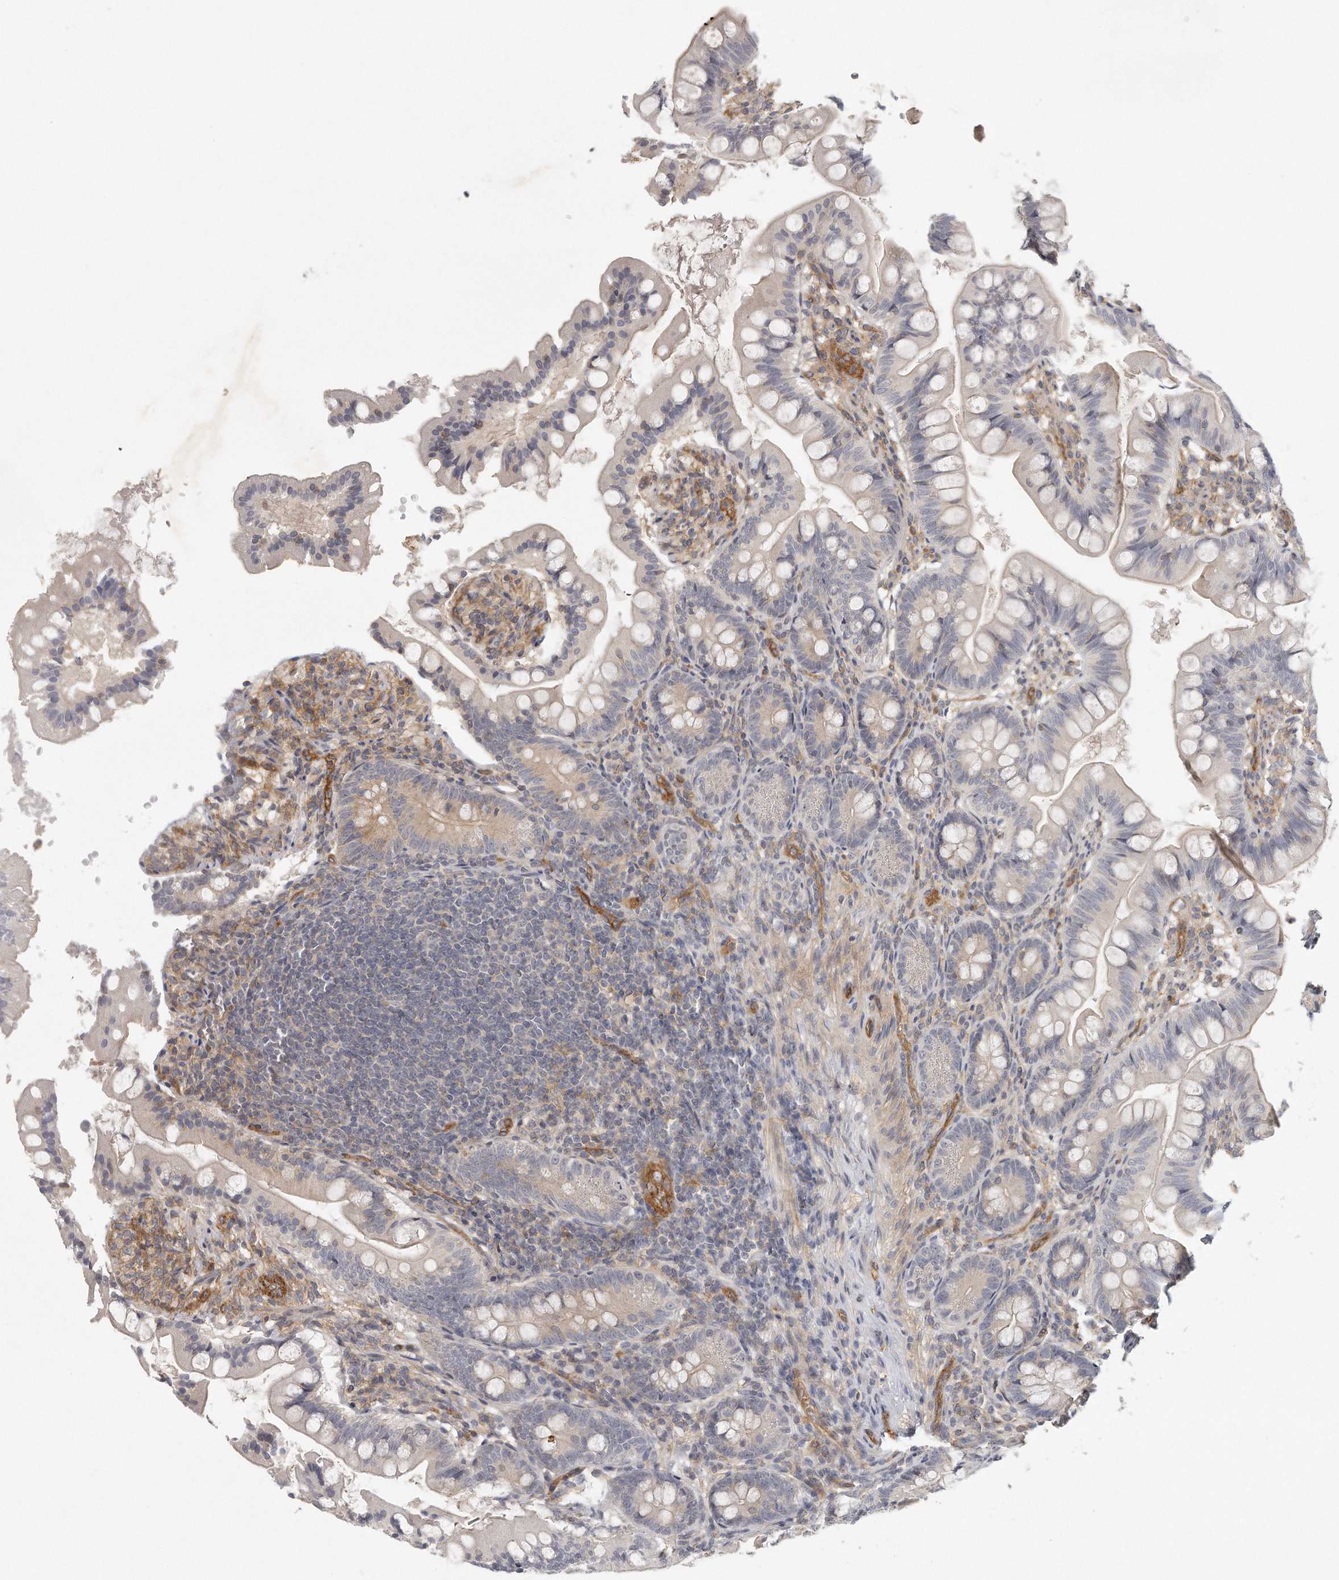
{"staining": {"intensity": "negative", "quantity": "none", "location": "none"}, "tissue": "small intestine", "cell_type": "Glandular cells", "image_type": "normal", "snomed": [{"axis": "morphology", "description": "Normal tissue, NOS"}, {"axis": "topography", "description": "Small intestine"}], "caption": "Protein analysis of benign small intestine exhibits no significant staining in glandular cells.", "gene": "MTERF4", "patient": {"sex": "male", "age": 7}}